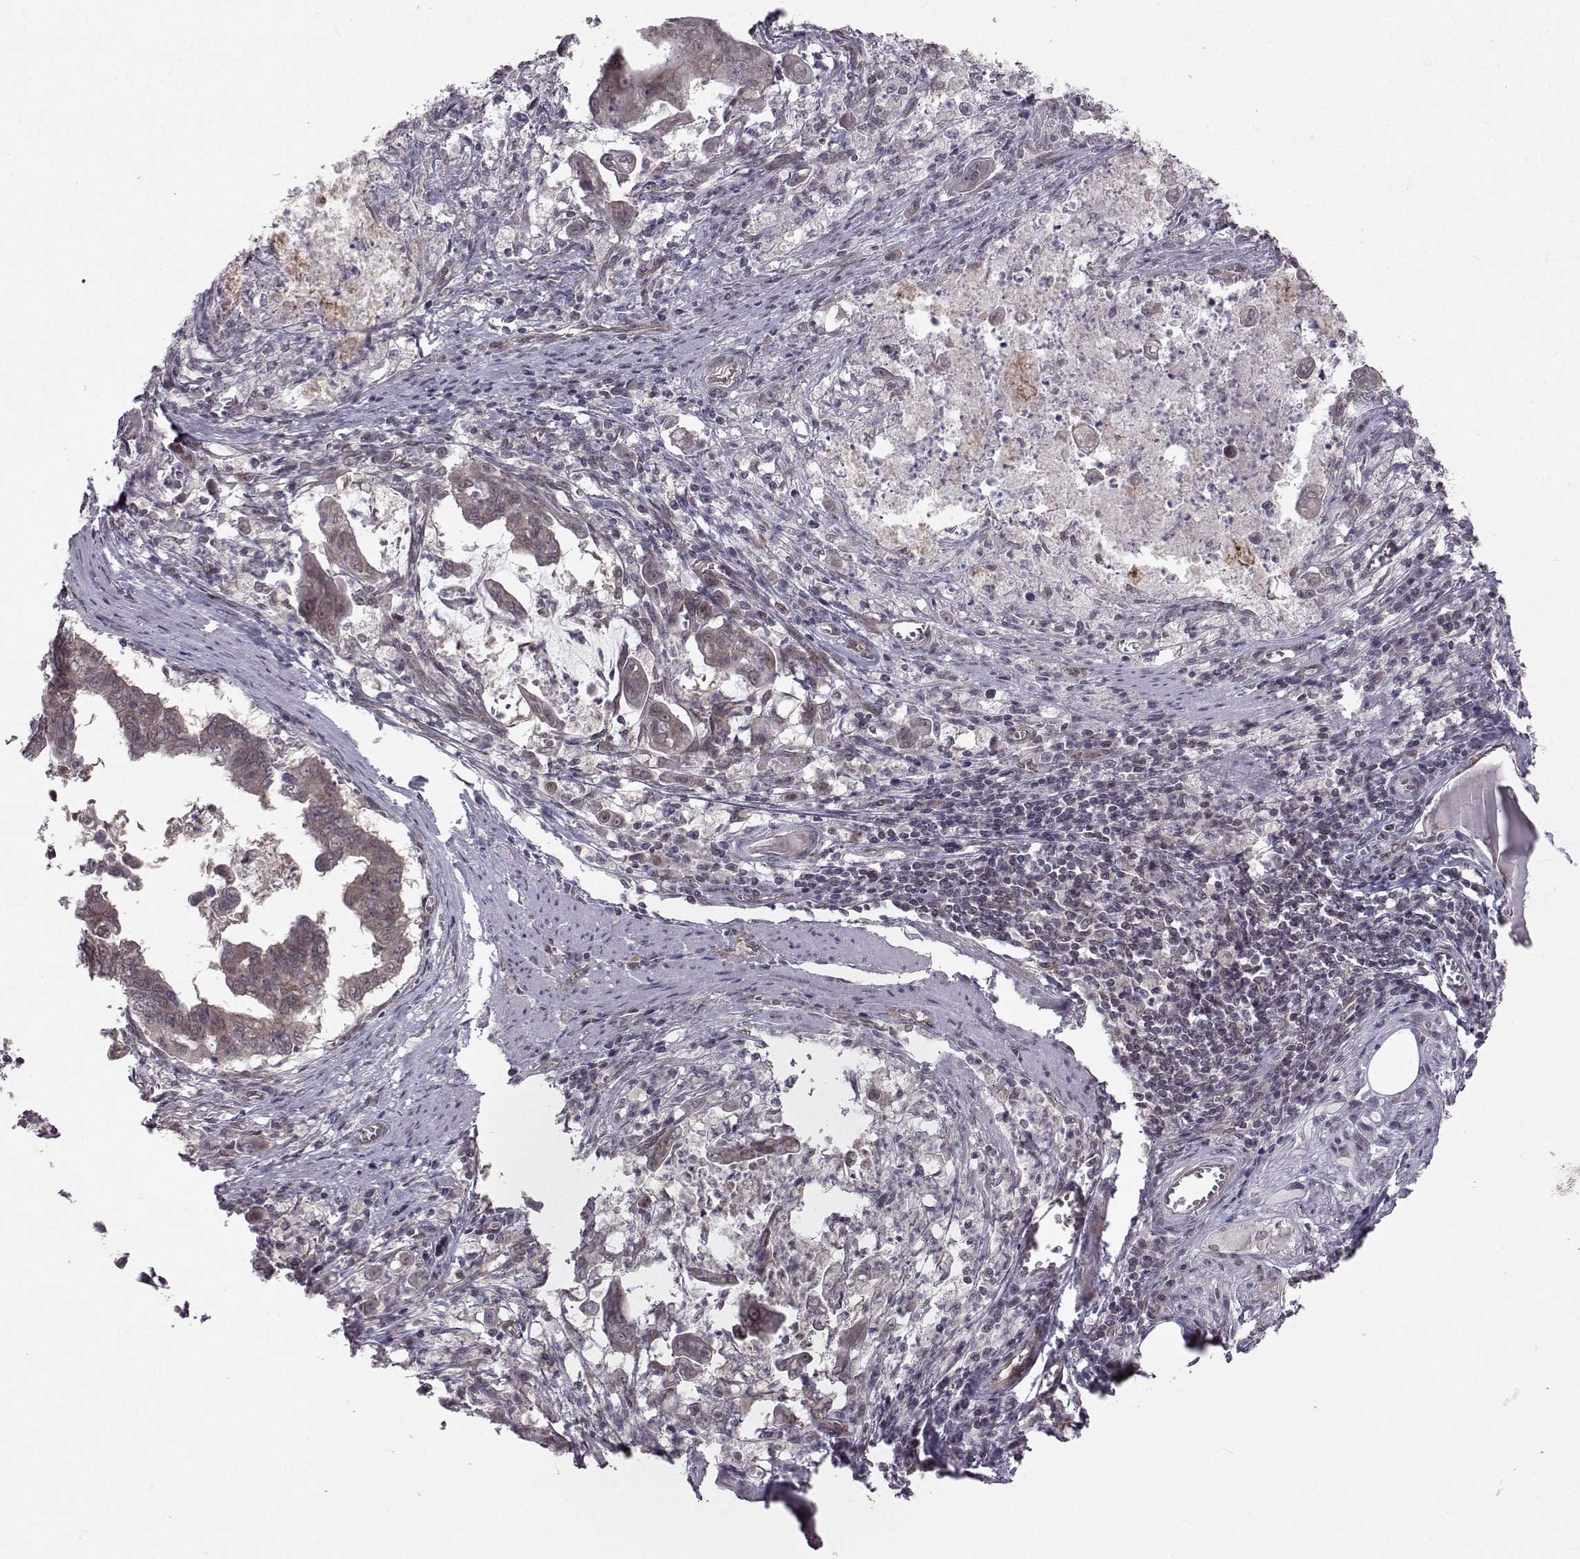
{"staining": {"intensity": "weak", "quantity": "25%-75%", "location": "cytoplasmic/membranous"}, "tissue": "stomach cancer", "cell_type": "Tumor cells", "image_type": "cancer", "snomed": [{"axis": "morphology", "description": "Adenocarcinoma, NOS"}, {"axis": "topography", "description": "Stomach, upper"}], "caption": "Immunohistochemical staining of human stomach cancer (adenocarcinoma) exhibits weak cytoplasmic/membranous protein positivity in about 25%-75% of tumor cells.", "gene": "PKN2", "patient": {"sex": "male", "age": 80}}